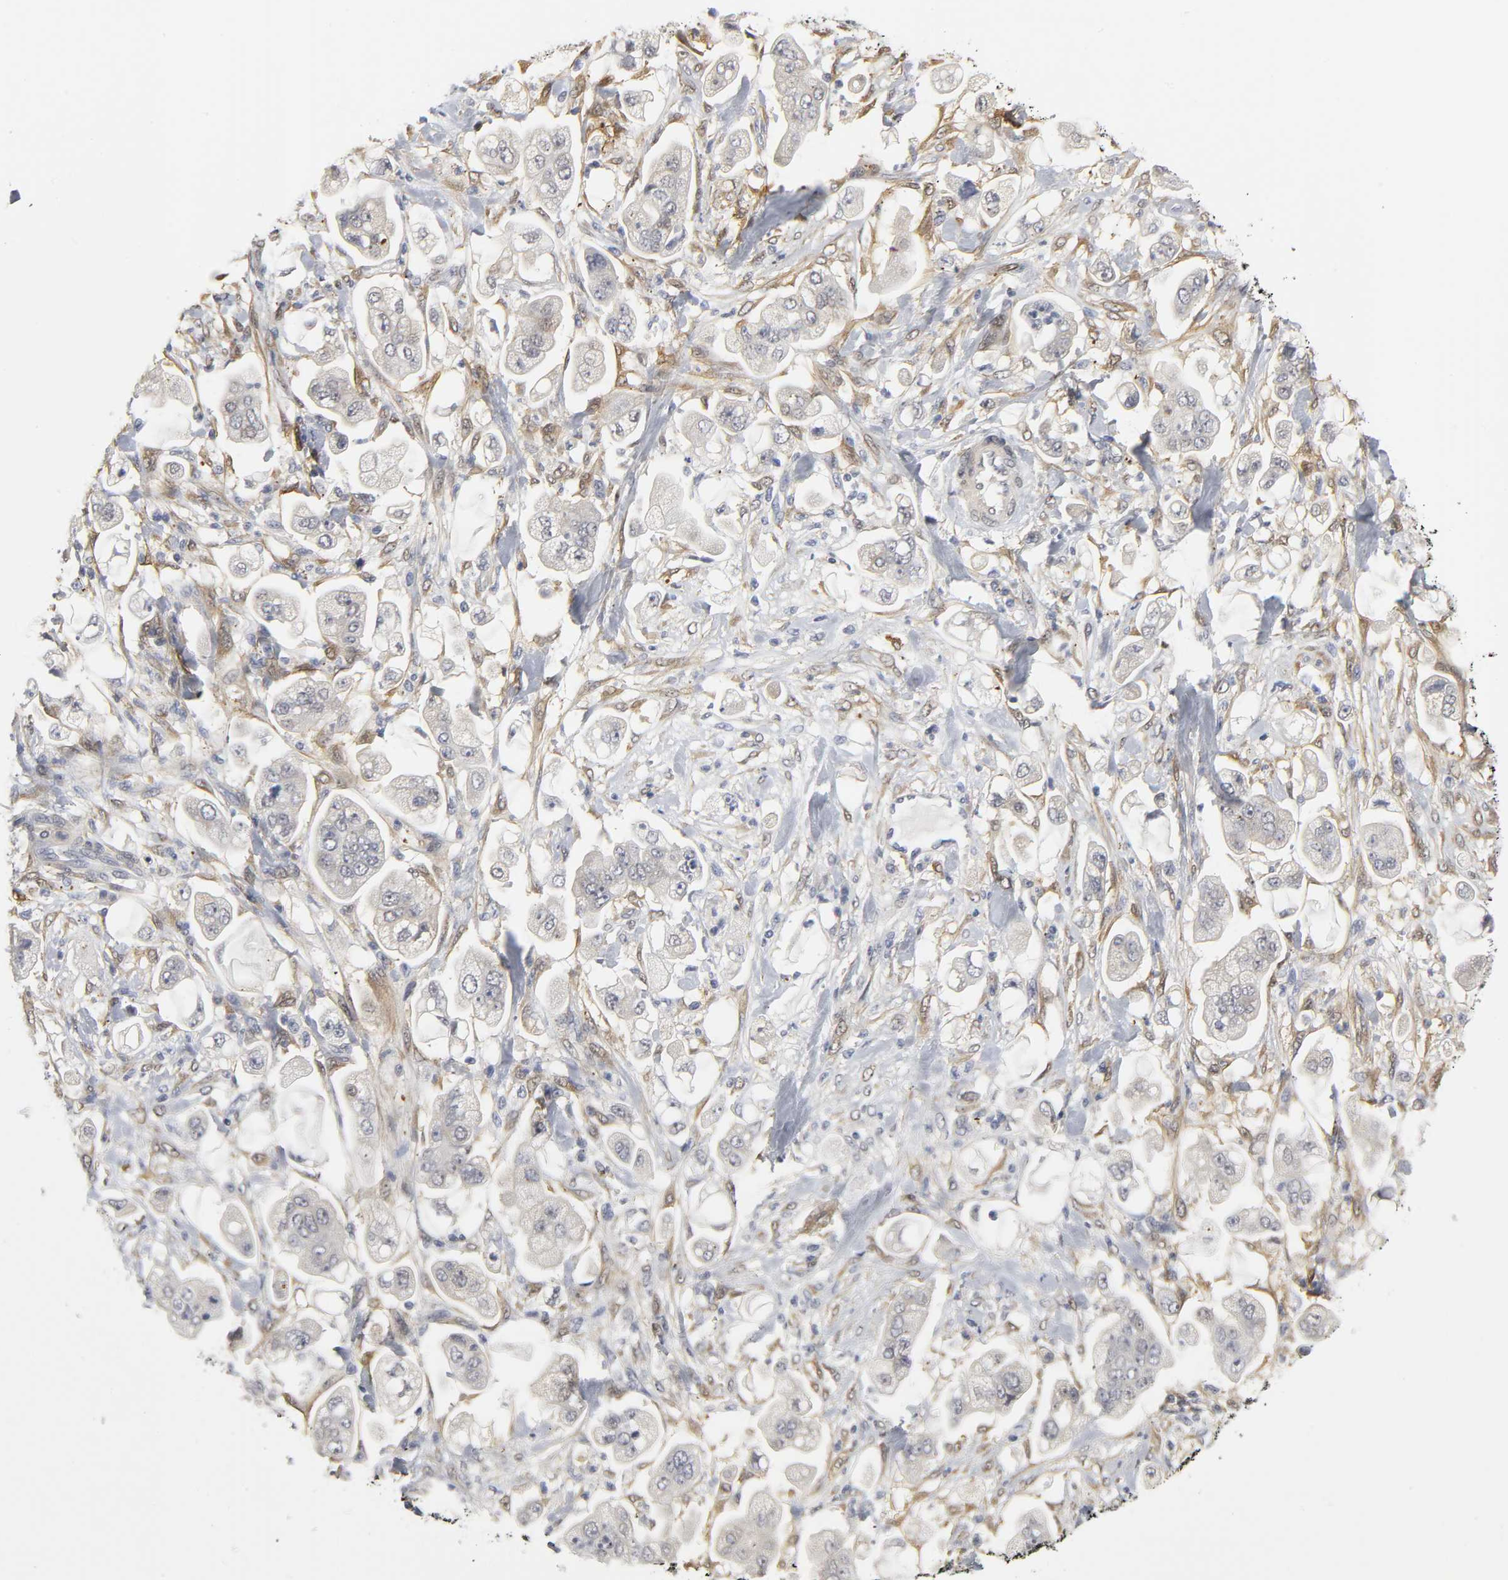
{"staining": {"intensity": "negative", "quantity": "none", "location": "none"}, "tissue": "stomach cancer", "cell_type": "Tumor cells", "image_type": "cancer", "snomed": [{"axis": "morphology", "description": "Adenocarcinoma, NOS"}, {"axis": "topography", "description": "Stomach"}], "caption": "Micrograph shows no significant protein expression in tumor cells of adenocarcinoma (stomach).", "gene": "PDLIM3", "patient": {"sex": "male", "age": 62}}